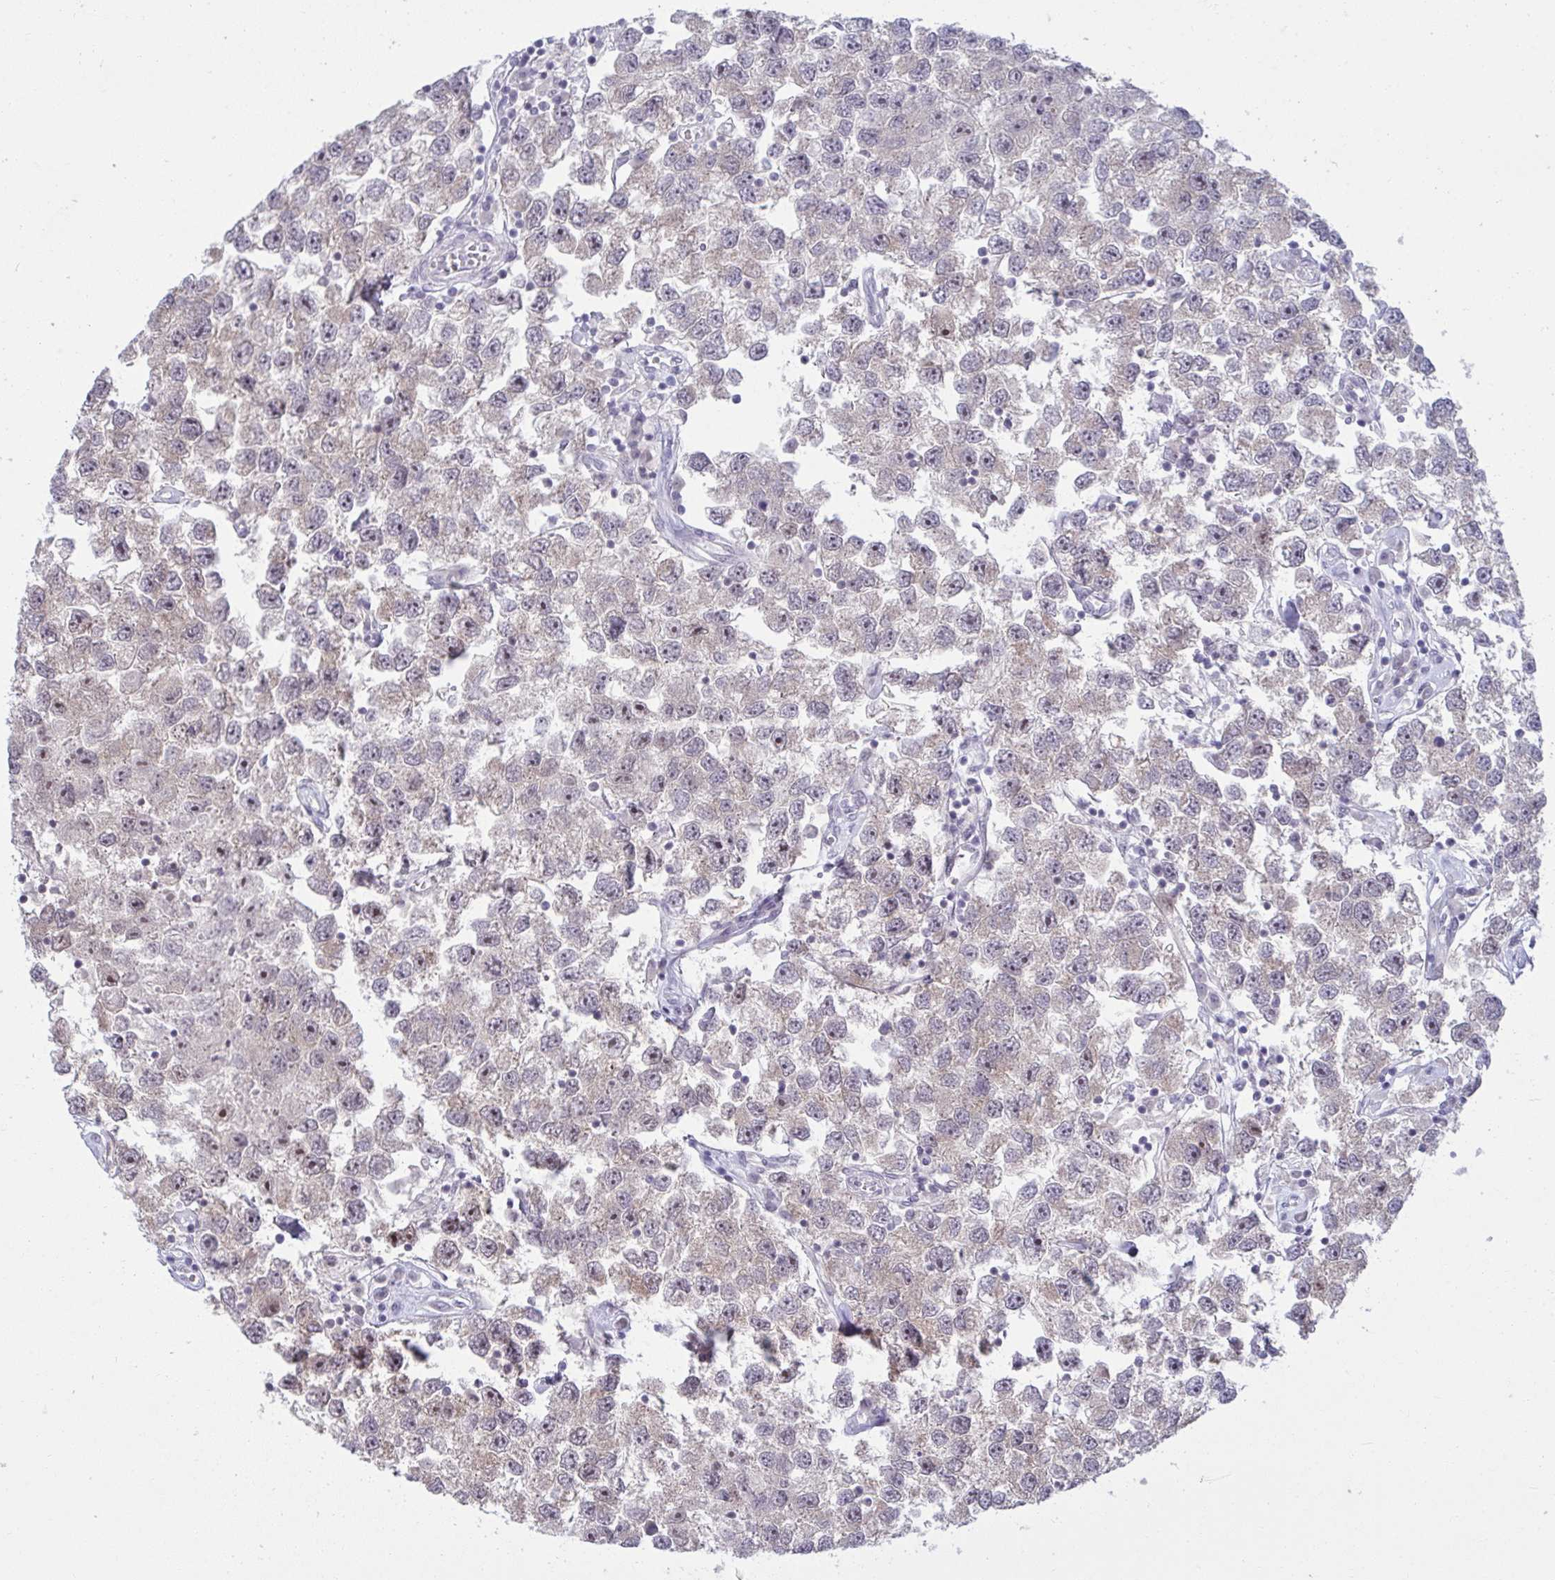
{"staining": {"intensity": "negative", "quantity": "none", "location": "none"}, "tissue": "testis cancer", "cell_type": "Tumor cells", "image_type": "cancer", "snomed": [{"axis": "morphology", "description": "Seminoma, NOS"}, {"axis": "topography", "description": "Testis"}], "caption": "The immunohistochemistry (IHC) photomicrograph has no significant positivity in tumor cells of seminoma (testis) tissue.", "gene": "RNASEH1", "patient": {"sex": "male", "age": 26}}